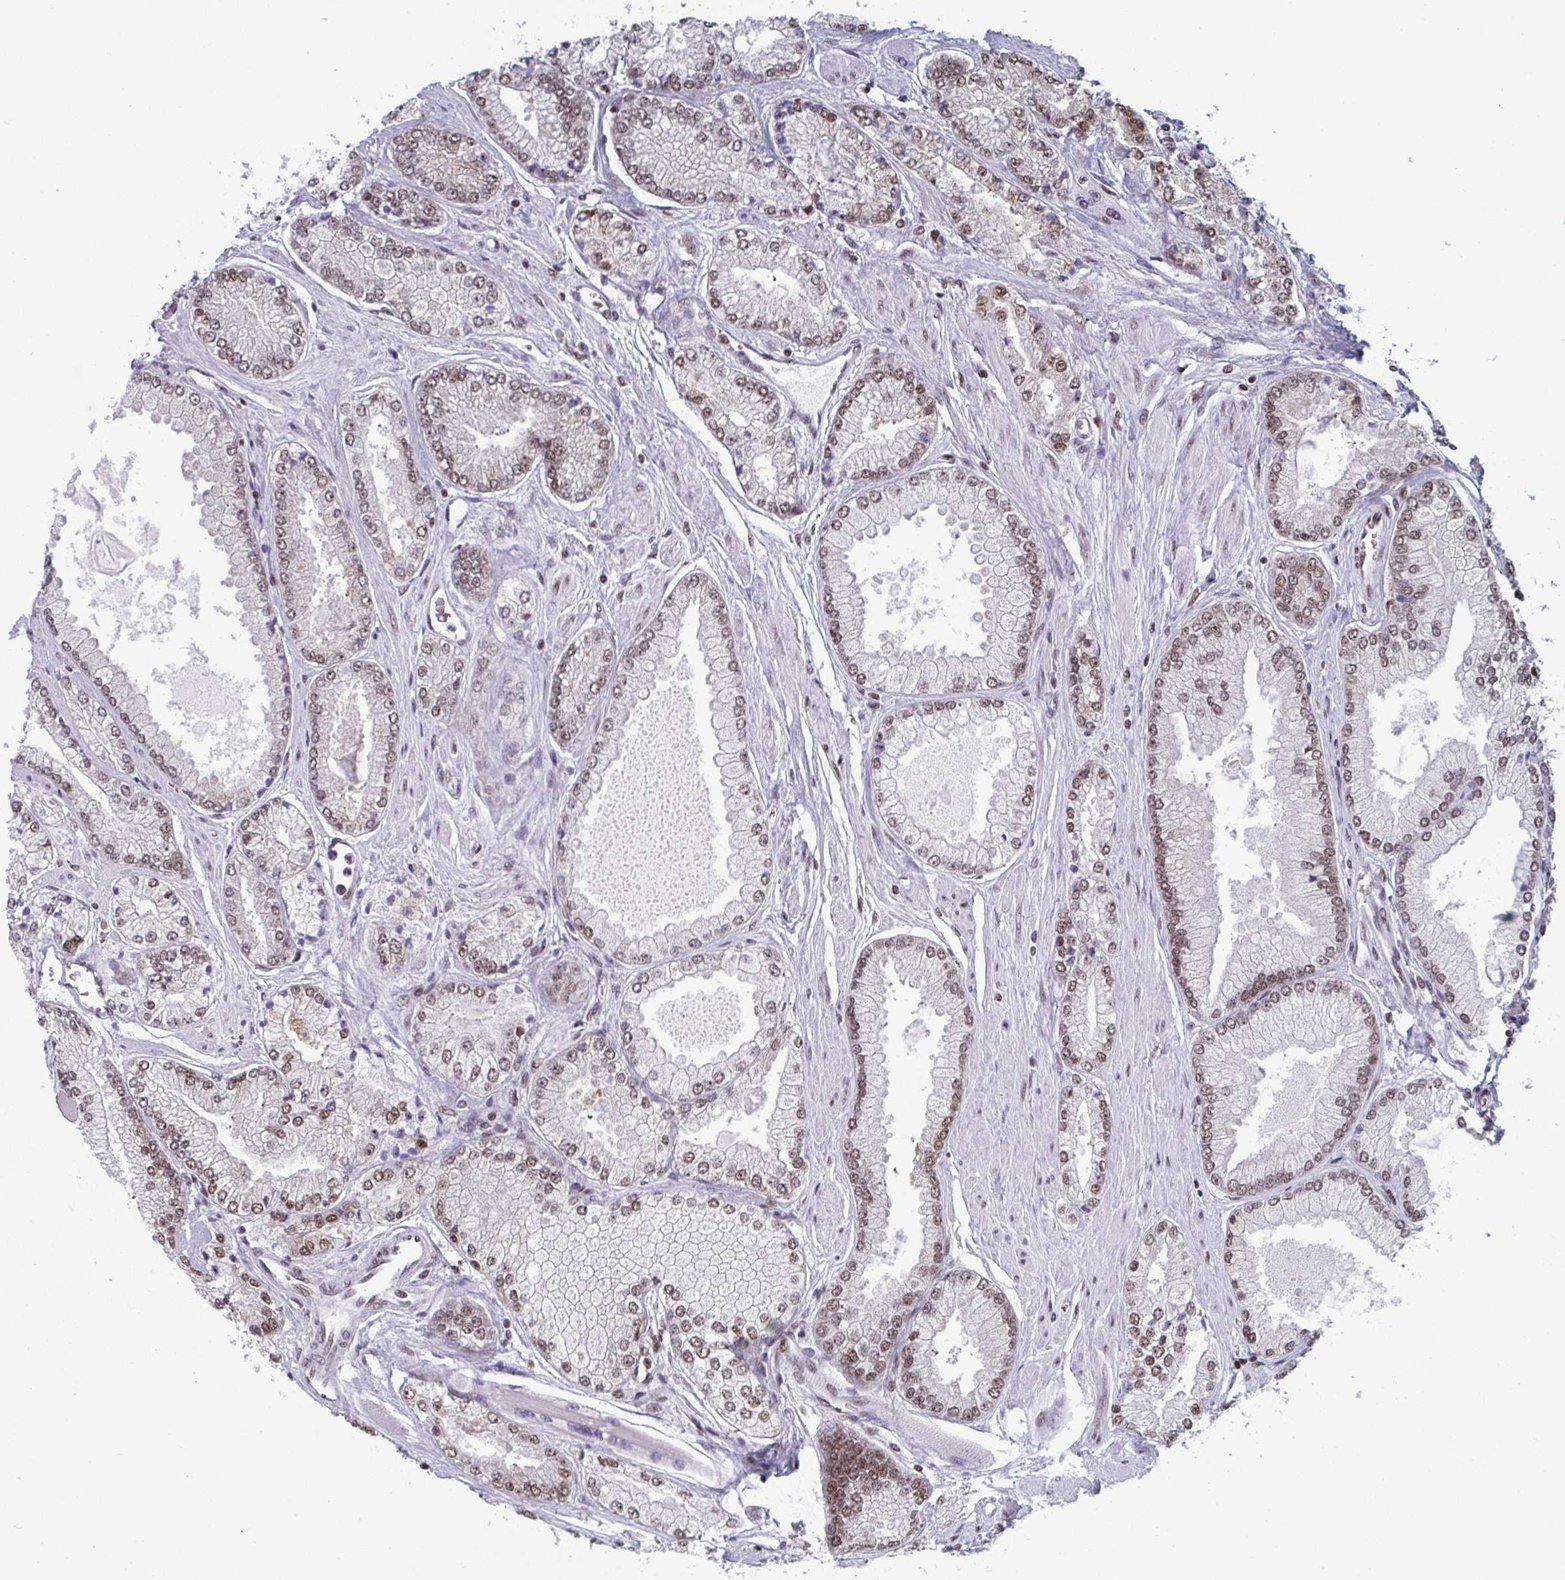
{"staining": {"intensity": "moderate", "quantity": ">75%", "location": "nuclear"}, "tissue": "prostate cancer", "cell_type": "Tumor cells", "image_type": "cancer", "snomed": [{"axis": "morphology", "description": "Adenocarcinoma, Low grade"}, {"axis": "topography", "description": "Prostate"}], "caption": "The histopathology image demonstrates staining of prostate cancer, revealing moderate nuclear protein expression (brown color) within tumor cells.", "gene": "GAR1", "patient": {"sex": "male", "age": 67}}